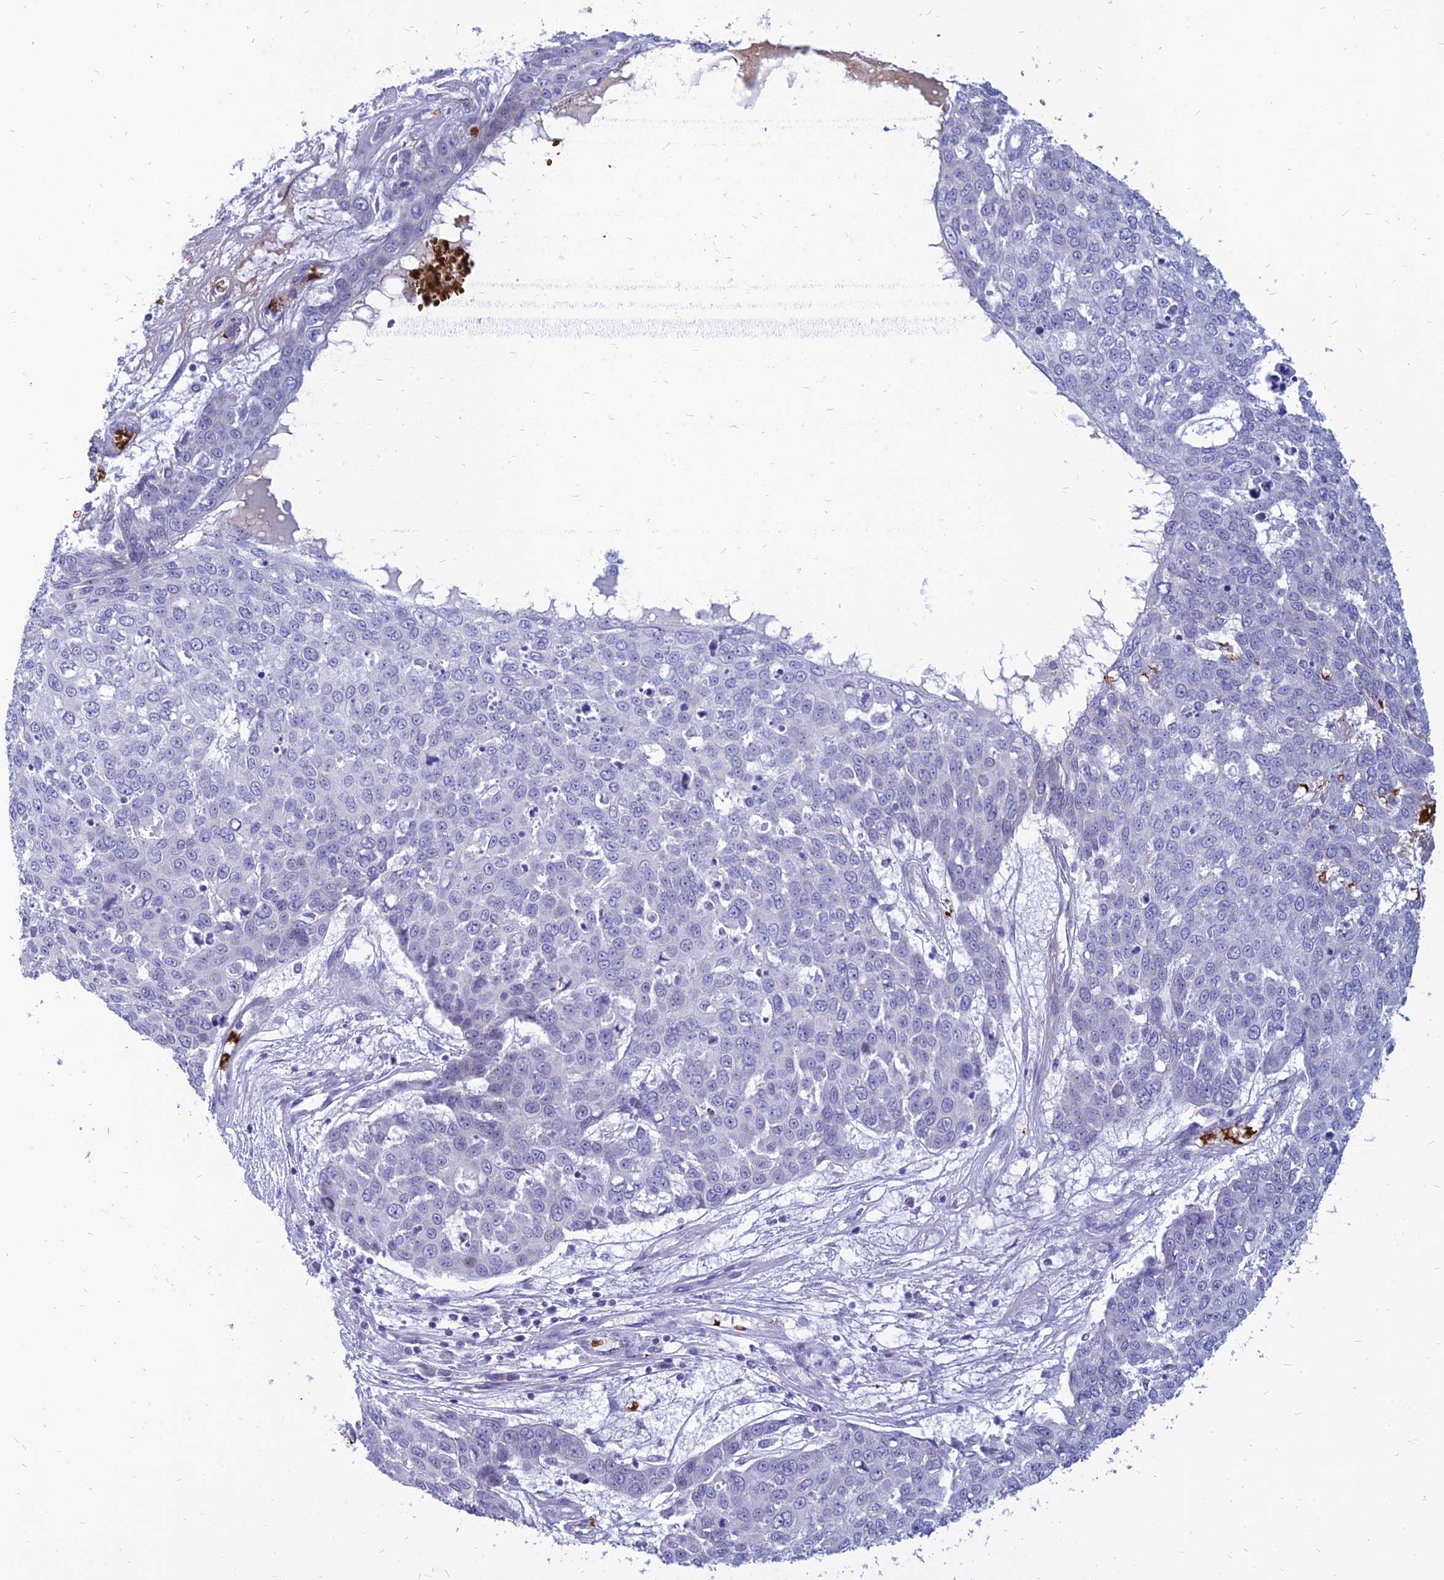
{"staining": {"intensity": "negative", "quantity": "none", "location": "none"}, "tissue": "skin cancer", "cell_type": "Tumor cells", "image_type": "cancer", "snomed": [{"axis": "morphology", "description": "Squamous cell carcinoma, NOS"}, {"axis": "topography", "description": "Skin"}], "caption": "Tumor cells show no significant protein expression in skin cancer (squamous cell carcinoma).", "gene": "HHAT", "patient": {"sex": "male", "age": 71}}